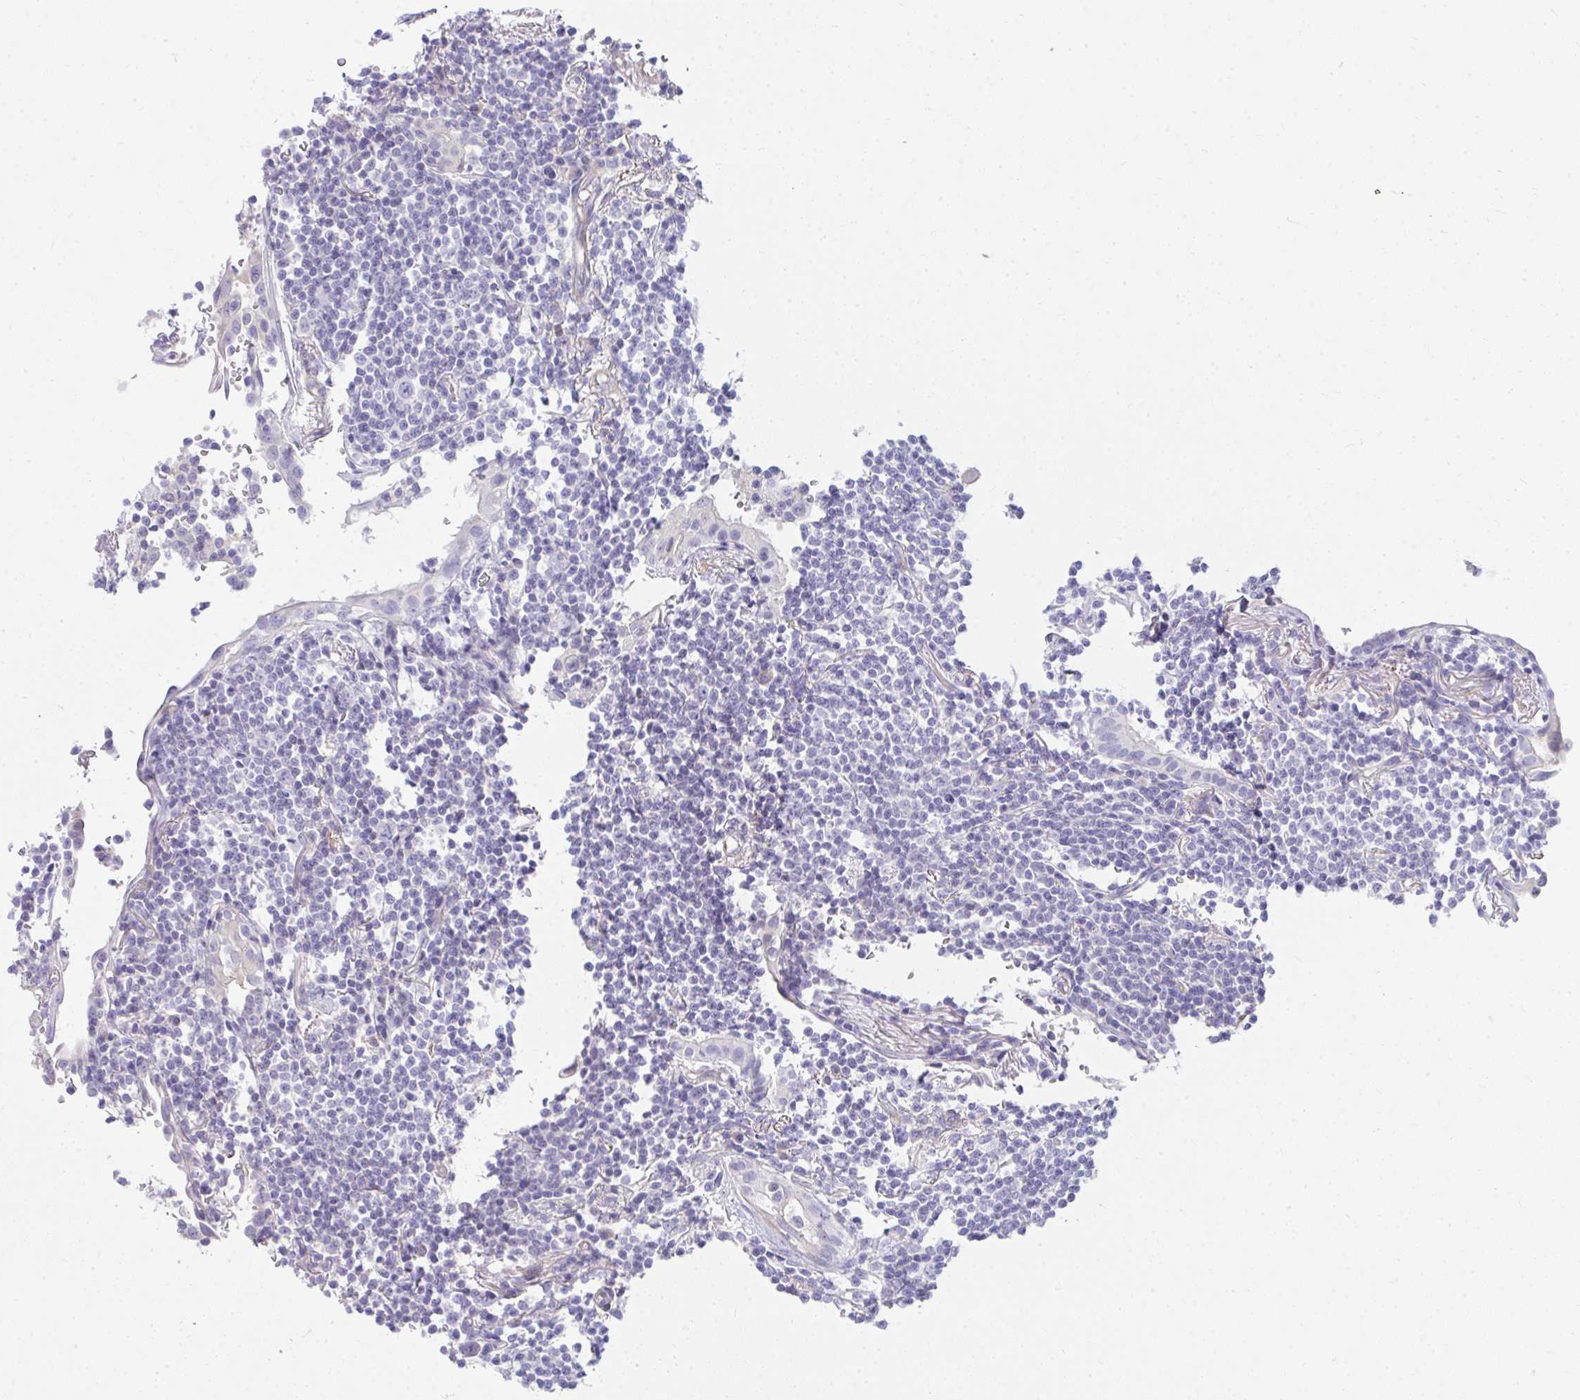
{"staining": {"intensity": "negative", "quantity": "none", "location": "none"}, "tissue": "lymphoma", "cell_type": "Tumor cells", "image_type": "cancer", "snomed": [{"axis": "morphology", "description": "Malignant lymphoma, non-Hodgkin's type, Low grade"}, {"axis": "topography", "description": "Lung"}], "caption": "This is a image of immunohistochemistry staining of low-grade malignant lymphoma, non-Hodgkin's type, which shows no positivity in tumor cells.", "gene": "LRRC36", "patient": {"sex": "female", "age": 71}}